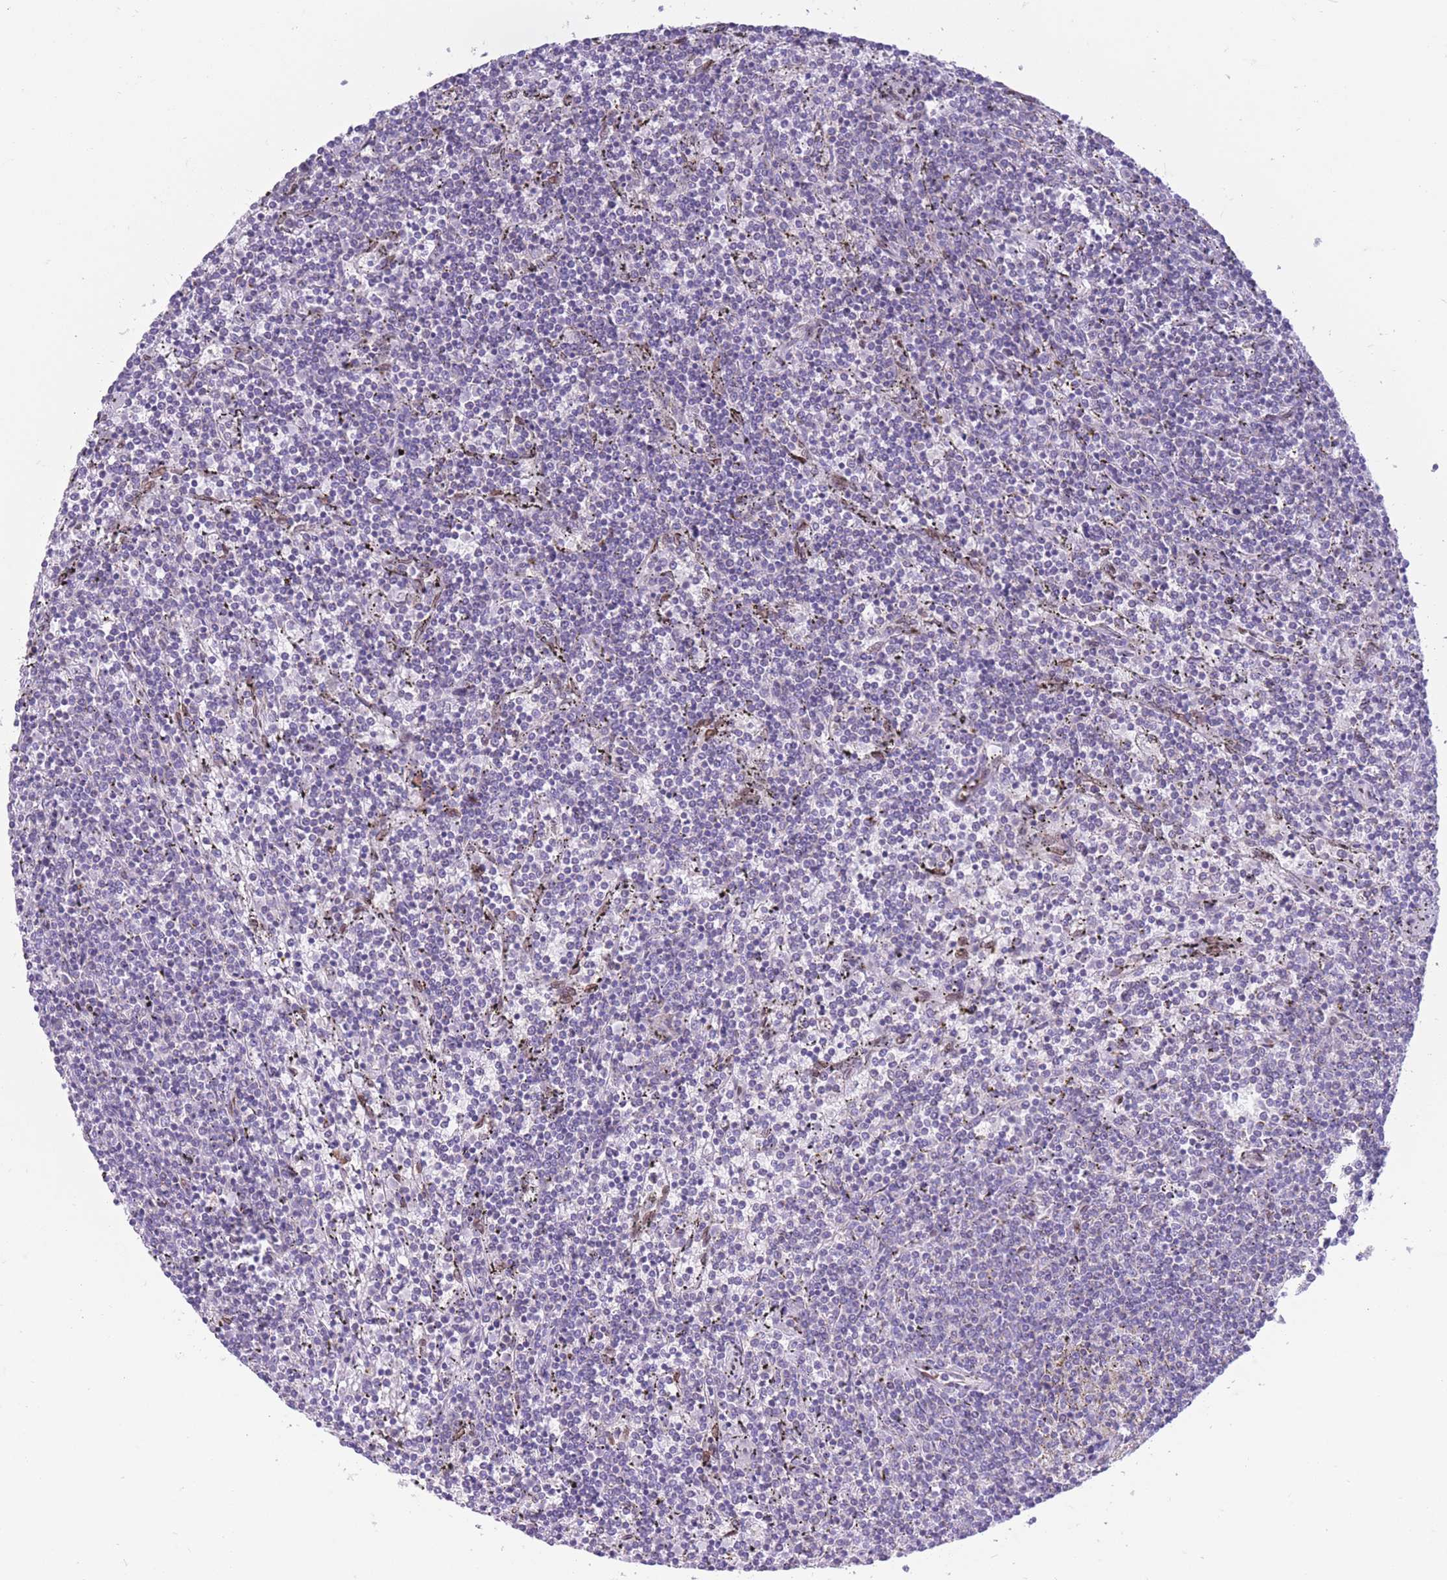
{"staining": {"intensity": "negative", "quantity": "none", "location": "none"}, "tissue": "lymphoma", "cell_type": "Tumor cells", "image_type": "cancer", "snomed": [{"axis": "morphology", "description": "Malignant lymphoma, non-Hodgkin's type, Low grade"}, {"axis": "topography", "description": "Spleen"}], "caption": "A histopathology image of human lymphoma is negative for staining in tumor cells. (DAB (3,3'-diaminobenzidine) immunohistochemistry visualized using brightfield microscopy, high magnification).", "gene": "PDHA1", "patient": {"sex": "female", "age": 50}}